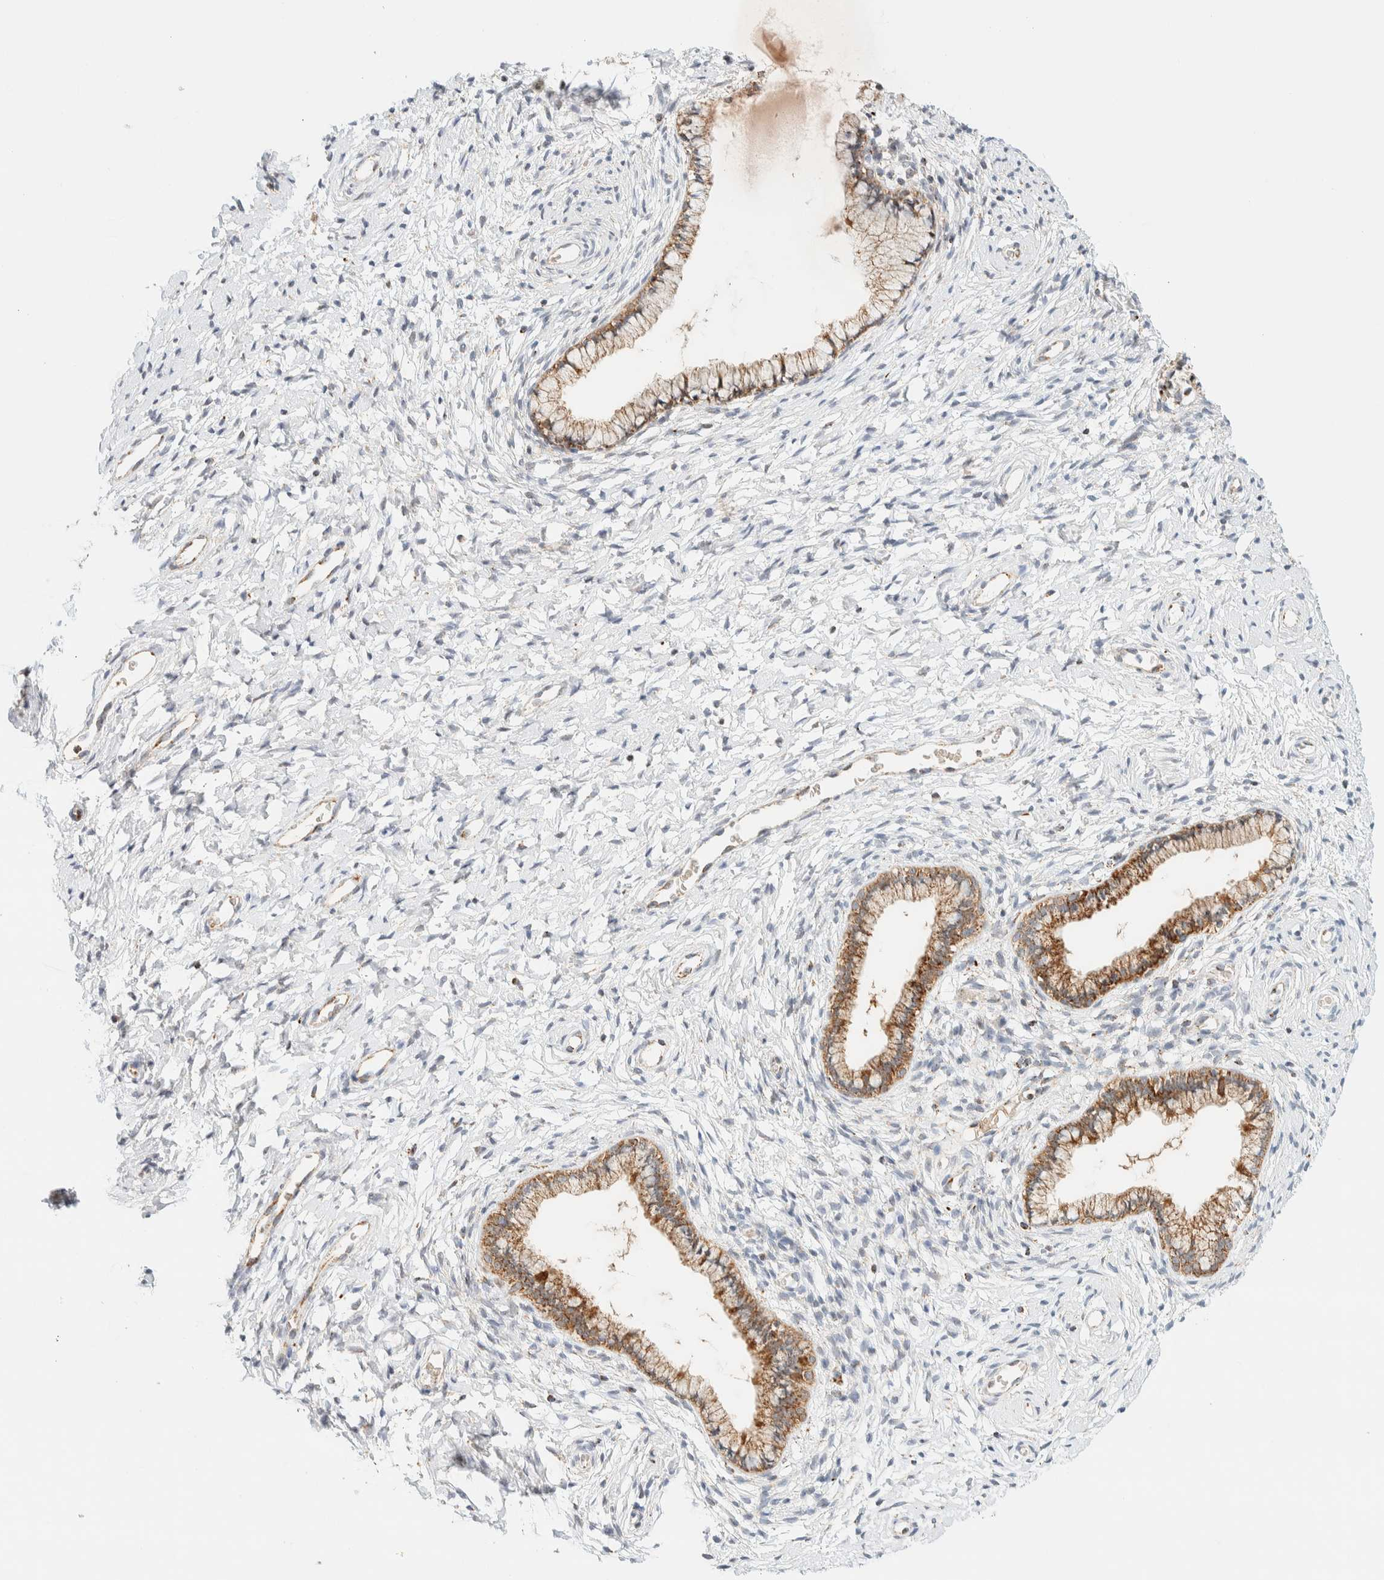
{"staining": {"intensity": "moderate", "quantity": ">75%", "location": "cytoplasmic/membranous"}, "tissue": "cervix", "cell_type": "Glandular cells", "image_type": "normal", "snomed": [{"axis": "morphology", "description": "Normal tissue, NOS"}, {"axis": "topography", "description": "Cervix"}], "caption": "Brown immunohistochemical staining in normal human cervix demonstrates moderate cytoplasmic/membranous expression in approximately >75% of glandular cells.", "gene": "PPM1K", "patient": {"sex": "female", "age": 72}}